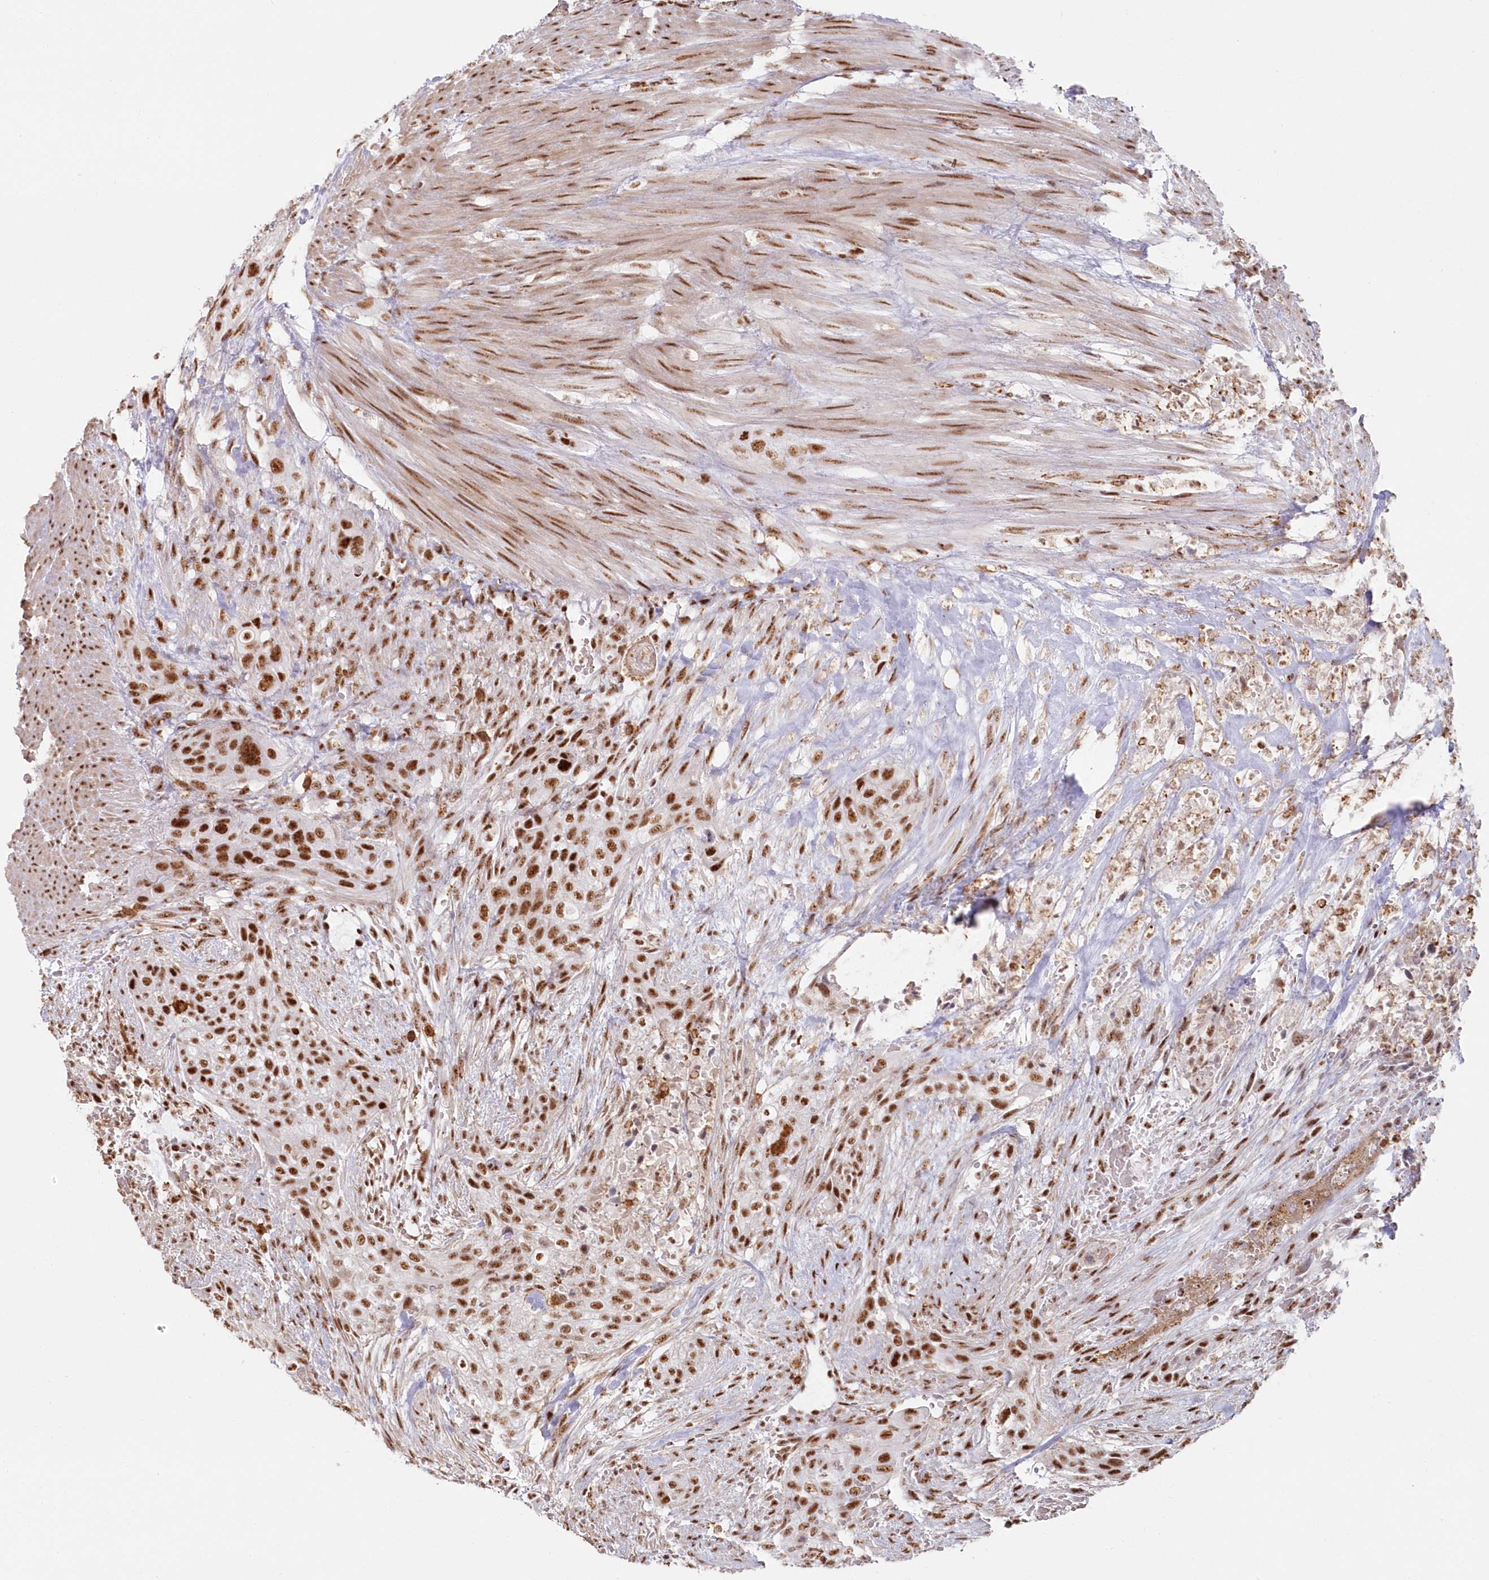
{"staining": {"intensity": "strong", "quantity": ">75%", "location": "nuclear"}, "tissue": "urothelial cancer", "cell_type": "Tumor cells", "image_type": "cancer", "snomed": [{"axis": "morphology", "description": "Urothelial carcinoma, High grade"}, {"axis": "topography", "description": "Urinary bladder"}], "caption": "Immunohistochemistry micrograph of neoplastic tissue: human high-grade urothelial carcinoma stained using IHC demonstrates high levels of strong protein expression localized specifically in the nuclear of tumor cells, appearing as a nuclear brown color.", "gene": "DDX46", "patient": {"sex": "male", "age": 35}}